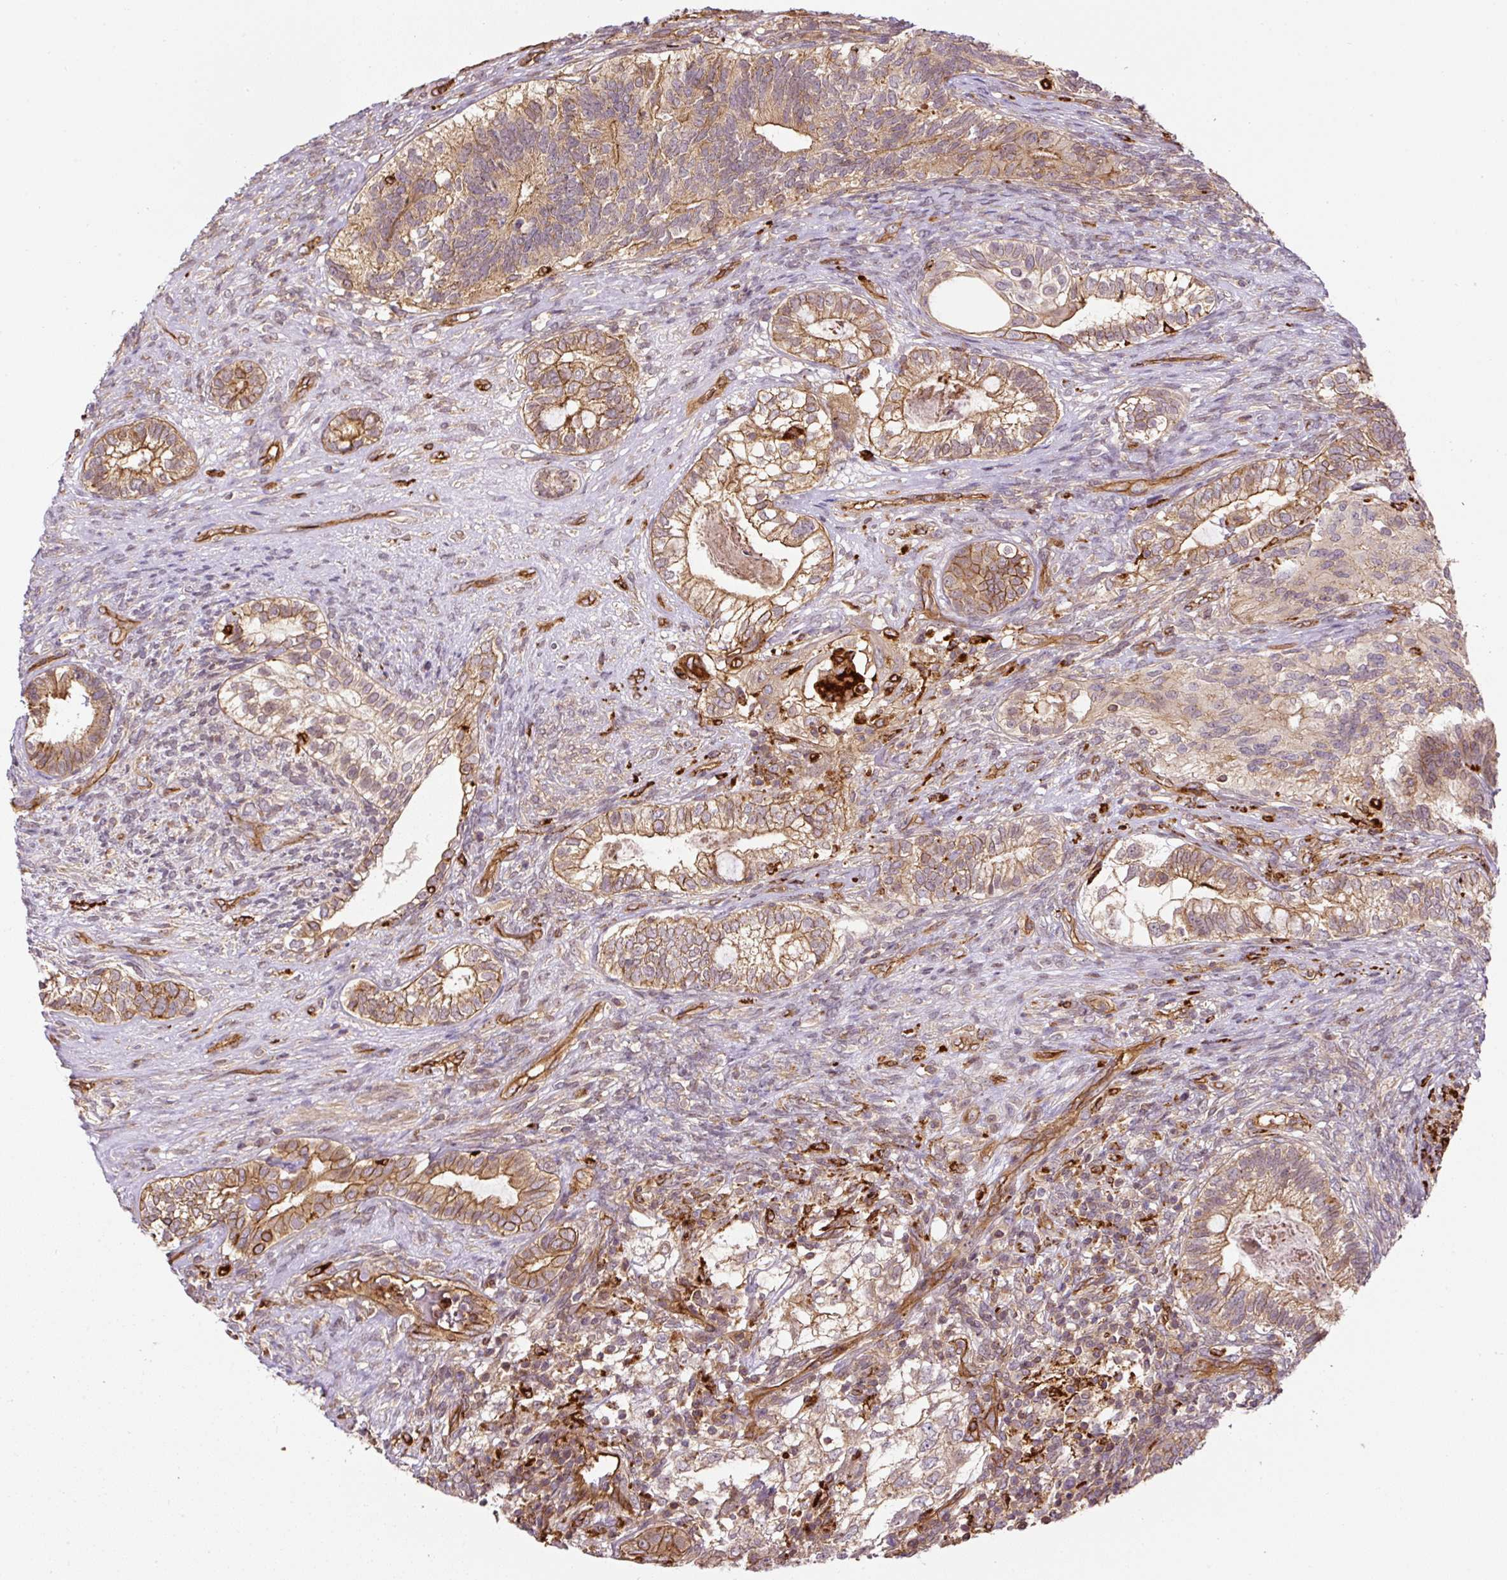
{"staining": {"intensity": "moderate", "quantity": ">75%", "location": "cytoplasmic/membranous"}, "tissue": "testis cancer", "cell_type": "Tumor cells", "image_type": "cancer", "snomed": [{"axis": "morphology", "description": "Seminoma, NOS"}, {"axis": "morphology", "description": "Carcinoma, Embryonal, NOS"}, {"axis": "topography", "description": "Testis"}], "caption": "About >75% of tumor cells in human testis cancer reveal moderate cytoplasmic/membranous protein staining as visualized by brown immunohistochemical staining.", "gene": "B3GALT5", "patient": {"sex": "male", "age": 41}}